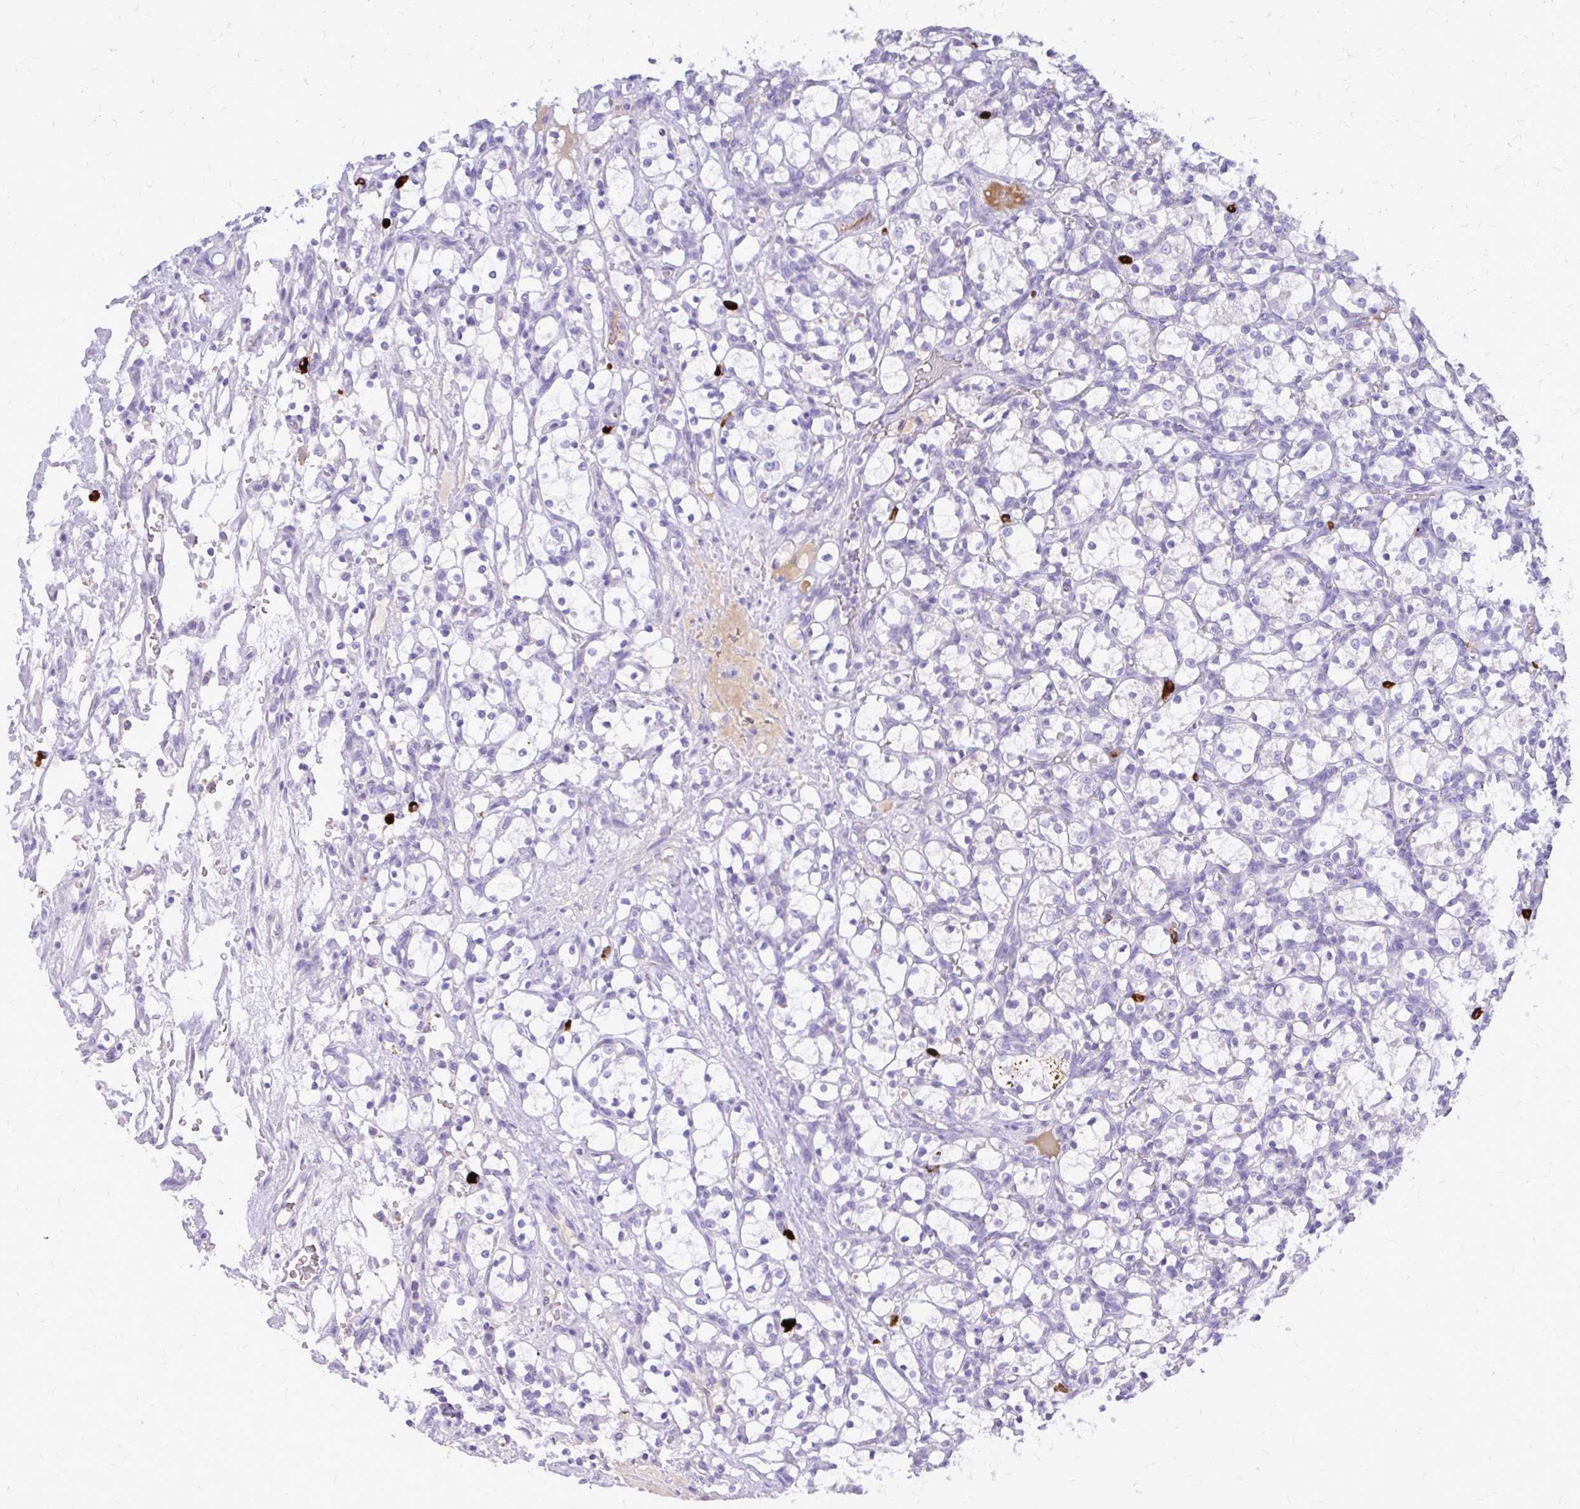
{"staining": {"intensity": "negative", "quantity": "none", "location": "none"}, "tissue": "renal cancer", "cell_type": "Tumor cells", "image_type": "cancer", "snomed": [{"axis": "morphology", "description": "Adenocarcinoma, NOS"}, {"axis": "topography", "description": "Kidney"}], "caption": "High magnification brightfield microscopy of adenocarcinoma (renal) stained with DAB (brown) and counterstained with hematoxylin (blue): tumor cells show no significant expression.", "gene": "MAP1LC3A", "patient": {"sex": "female", "age": 69}}